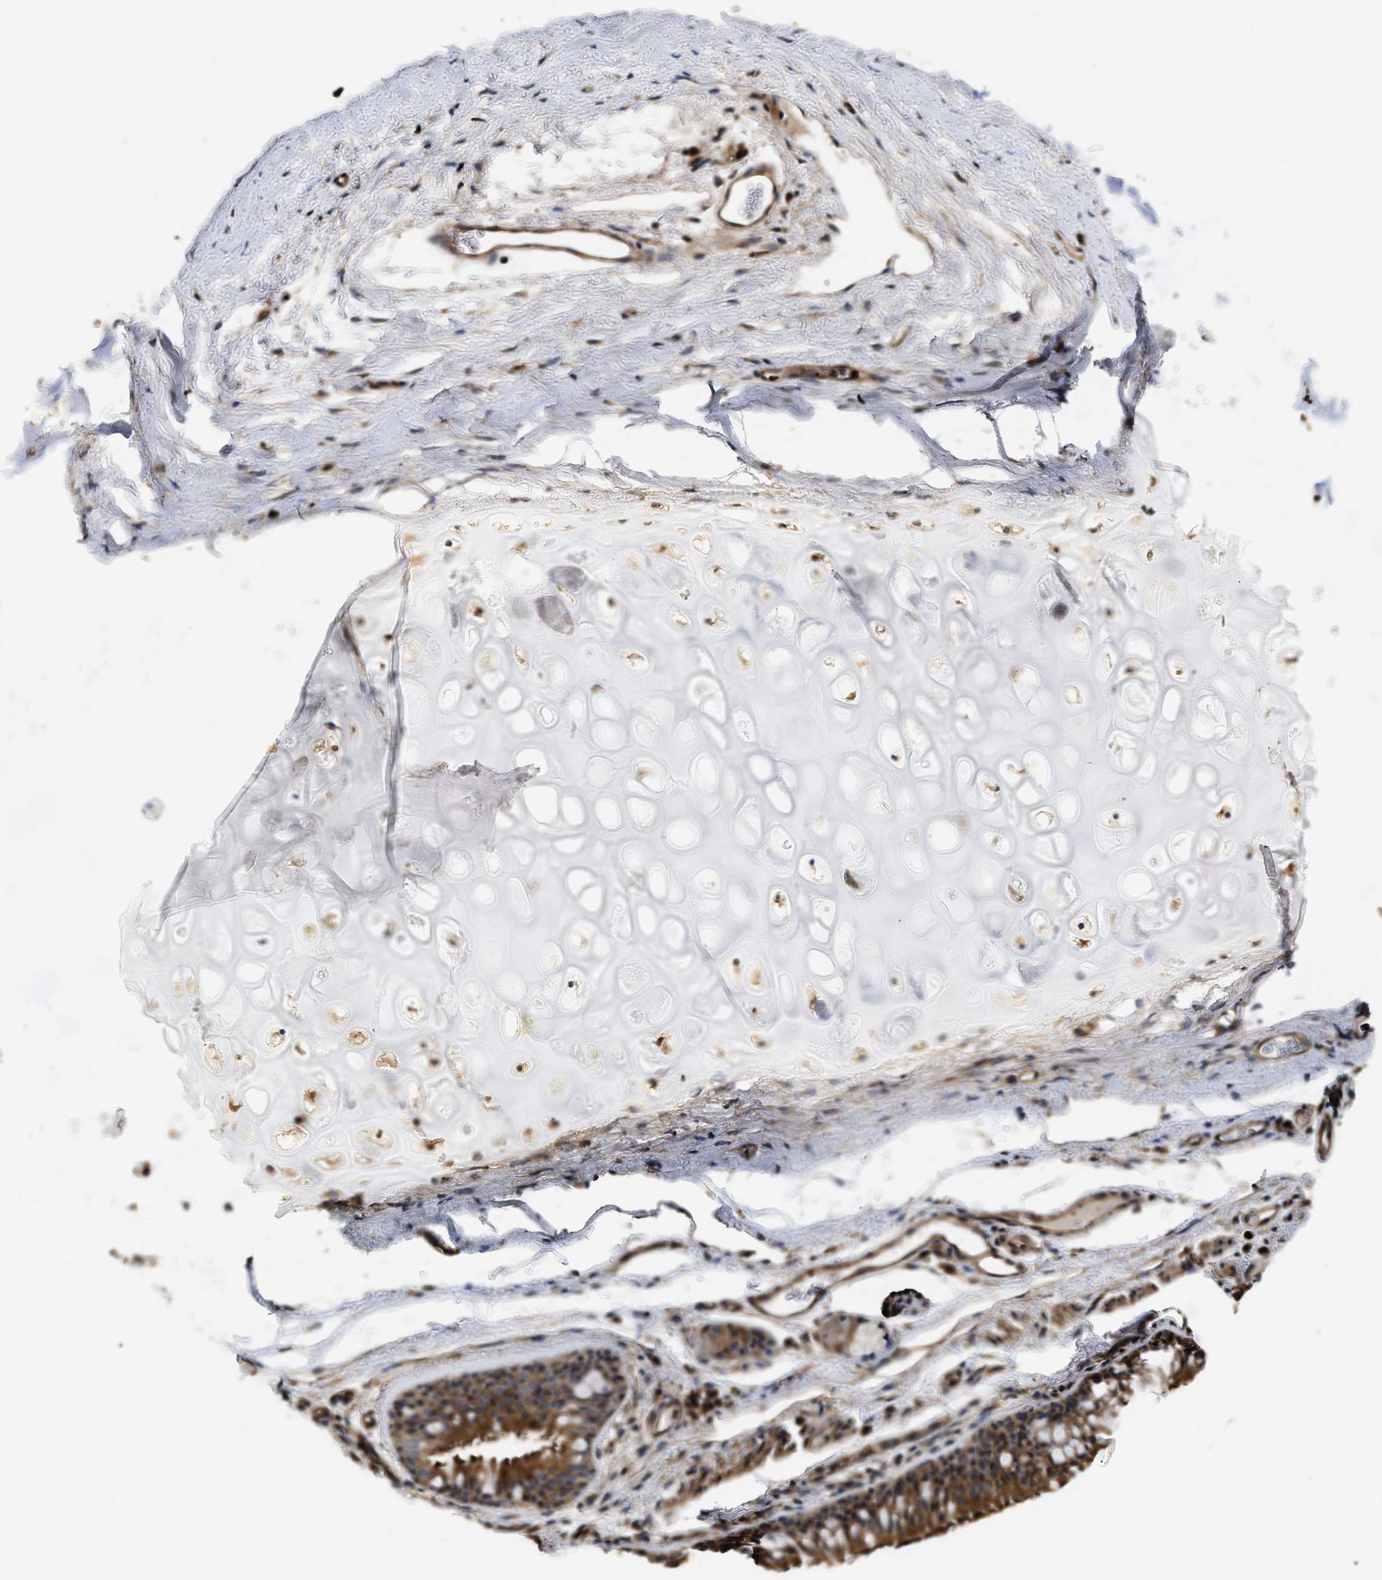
{"staining": {"intensity": "strong", "quantity": ">75%", "location": "cytoplasmic/membranous"}, "tissue": "bronchus", "cell_type": "Respiratory epithelial cells", "image_type": "normal", "snomed": [{"axis": "morphology", "description": "Normal tissue, NOS"}, {"axis": "topography", "description": "Cartilage tissue"}, {"axis": "topography", "description": "Bronchus"}], "caption": "Benign bronchus shows strong cytoplasmic/membranous expression in approximately >75% of respiratory epithelial cells, visualized by immunohistochemistry.", "gene": "ABCG8", "patient": {"sex": "female", "age": 53}}